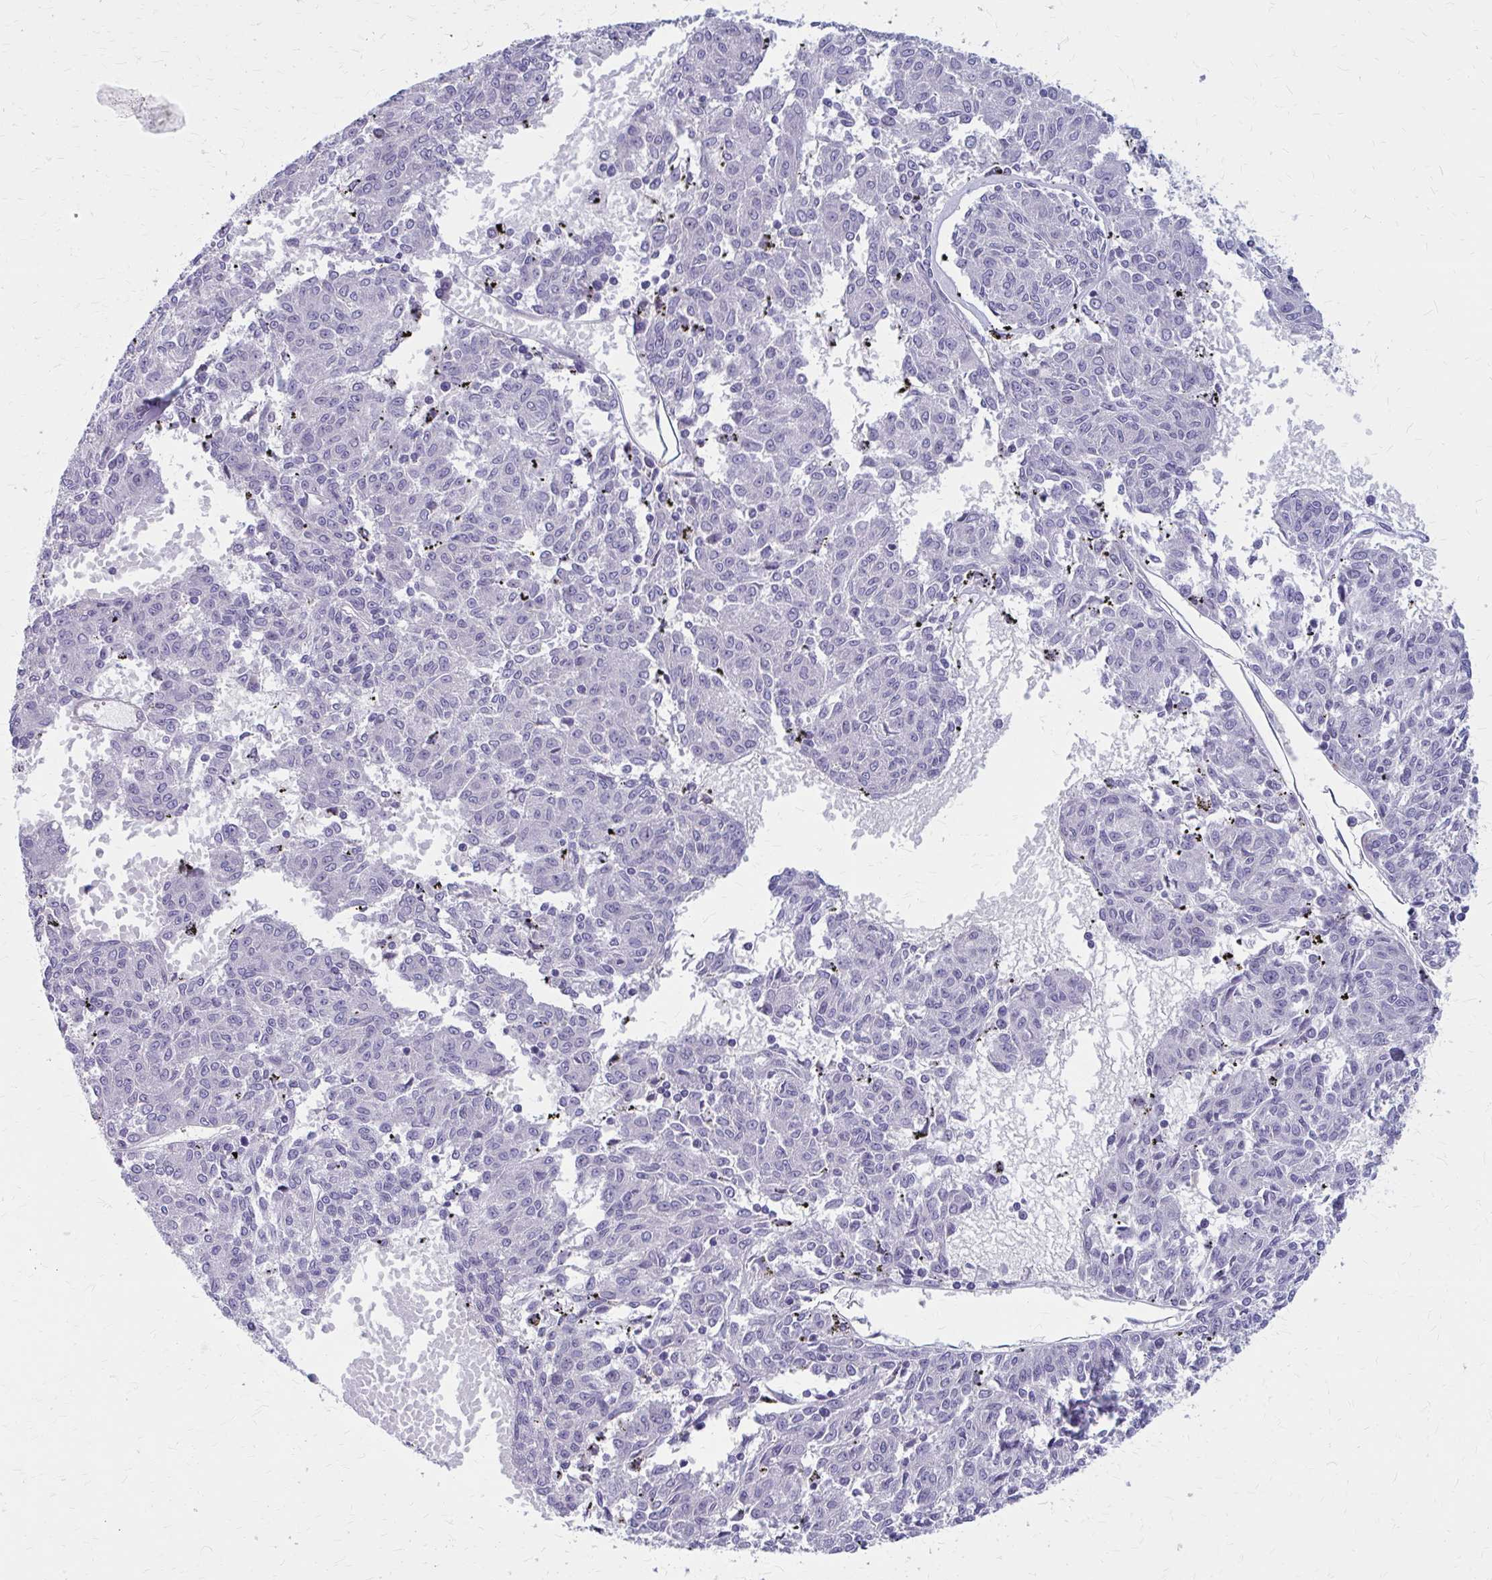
{"staining": {"intensity": "negative", "quantity": "none", "location": "none"}, "tissue": "melanoma", "cell_type": "Tumor cells", "image_type": "cancer", "snomed": [{"axis": "morphology", "description": "Malignant melanoma, NOS"}, {"axis": "topography", "description": "Skin"}], "caption": "Immunohistochemistry image of malignant melanoma stained for a protein (brown), which exhibits no positivity in tumor cells. (DAB (3,3'-diaminobenzidine) immunohistochemistry (IHC), high magnification).", "gene": "GLYATL2", "patient": {"sex": "female", "age": 72}}